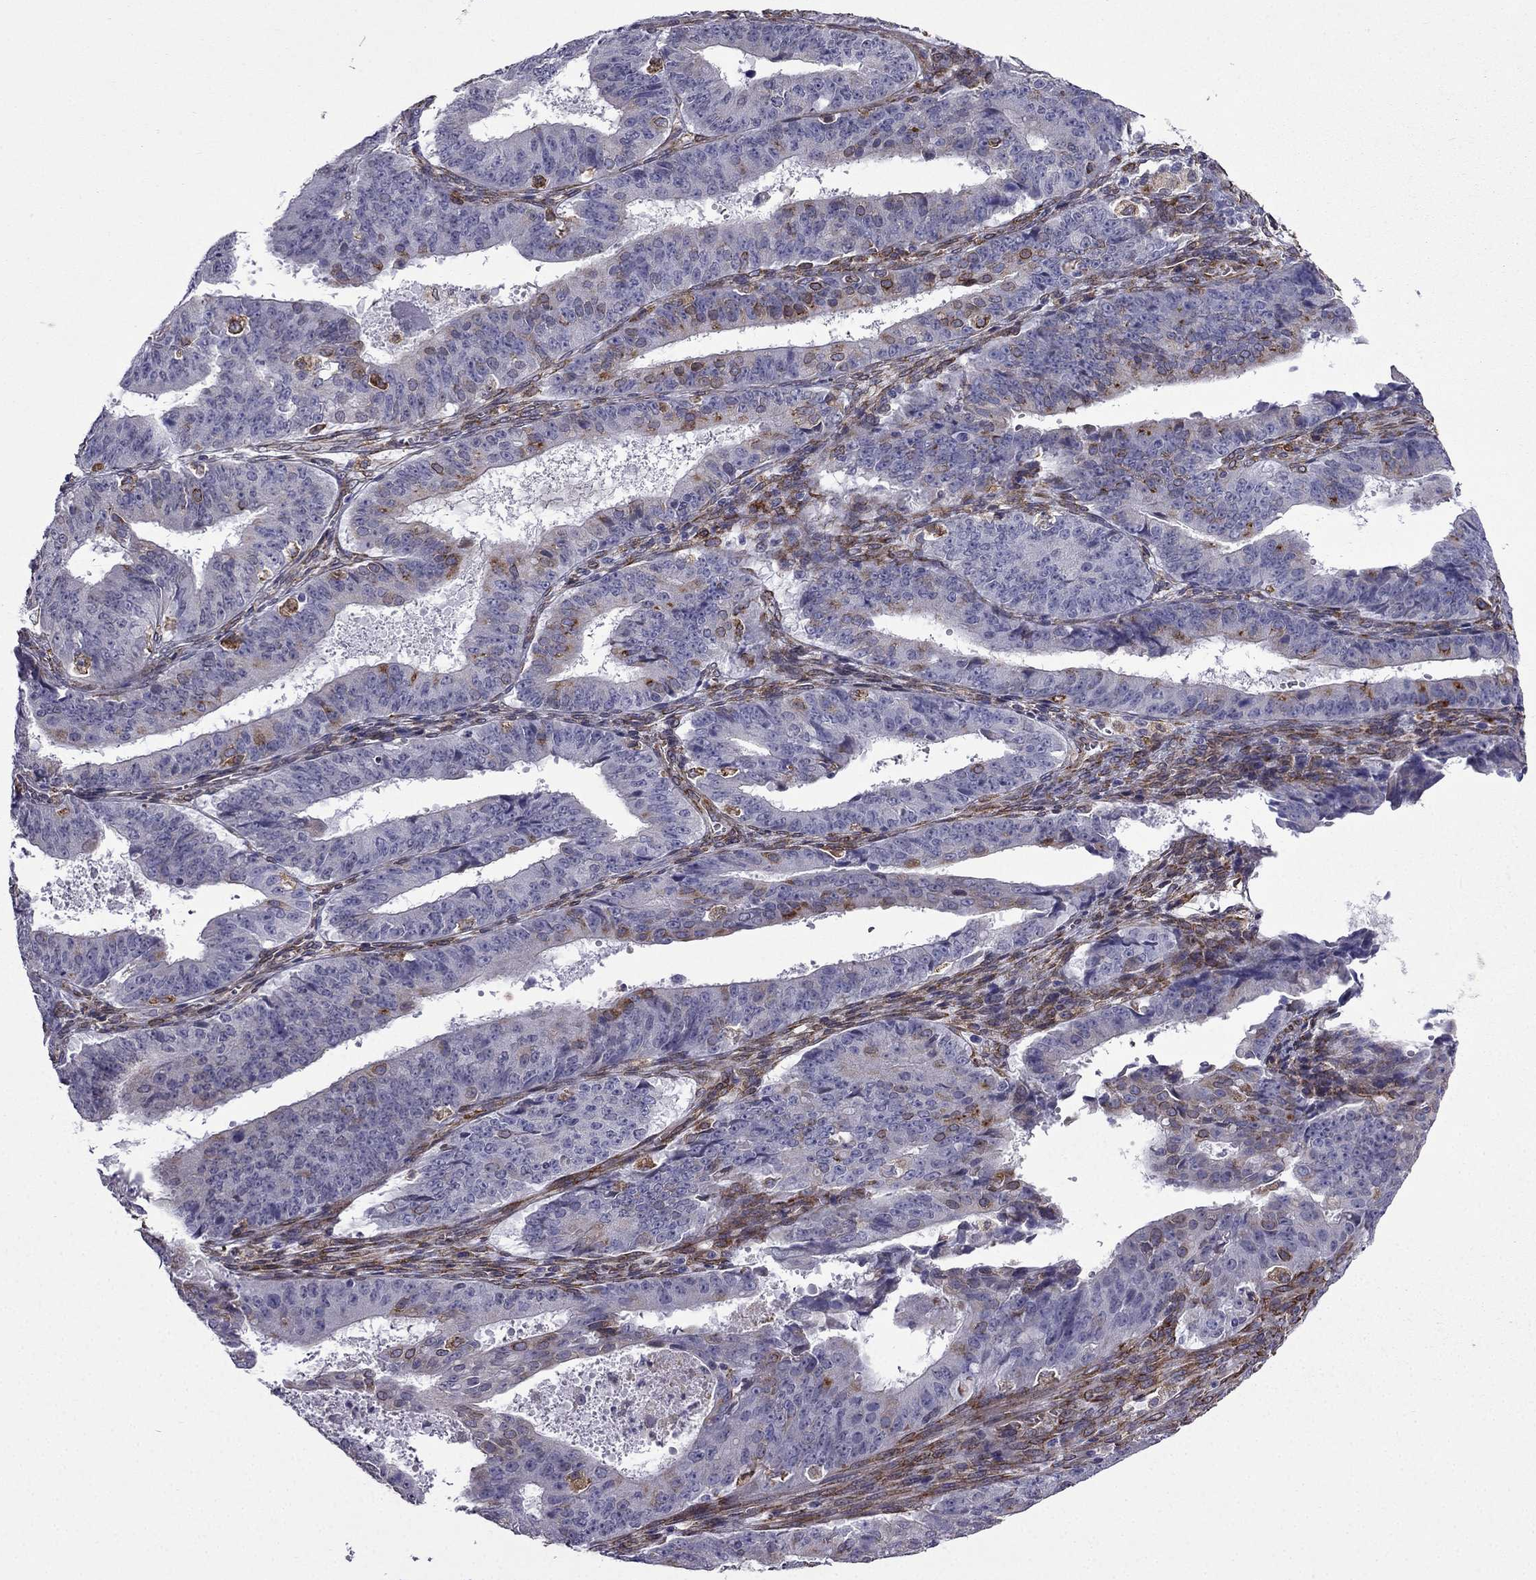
{"staining": {"intensity": "negative", "quantity": "none", "location": "none"}, "tissue": "ovarian cancer", "cell_type": "Tumor cells", "image_type": "cancer", "snomed": [{"axis": "morphology", "description": "Carcinoma, endometroid"}, {"axis": "topography", "description": "Ovary"}], "caption": "Ovarian endometroid carcinoma was stained to show a protein in brown. There is no significant staining in tumor cells.", "gene": "IKBIP", "patient": {"sex": "female", "age": 42}}